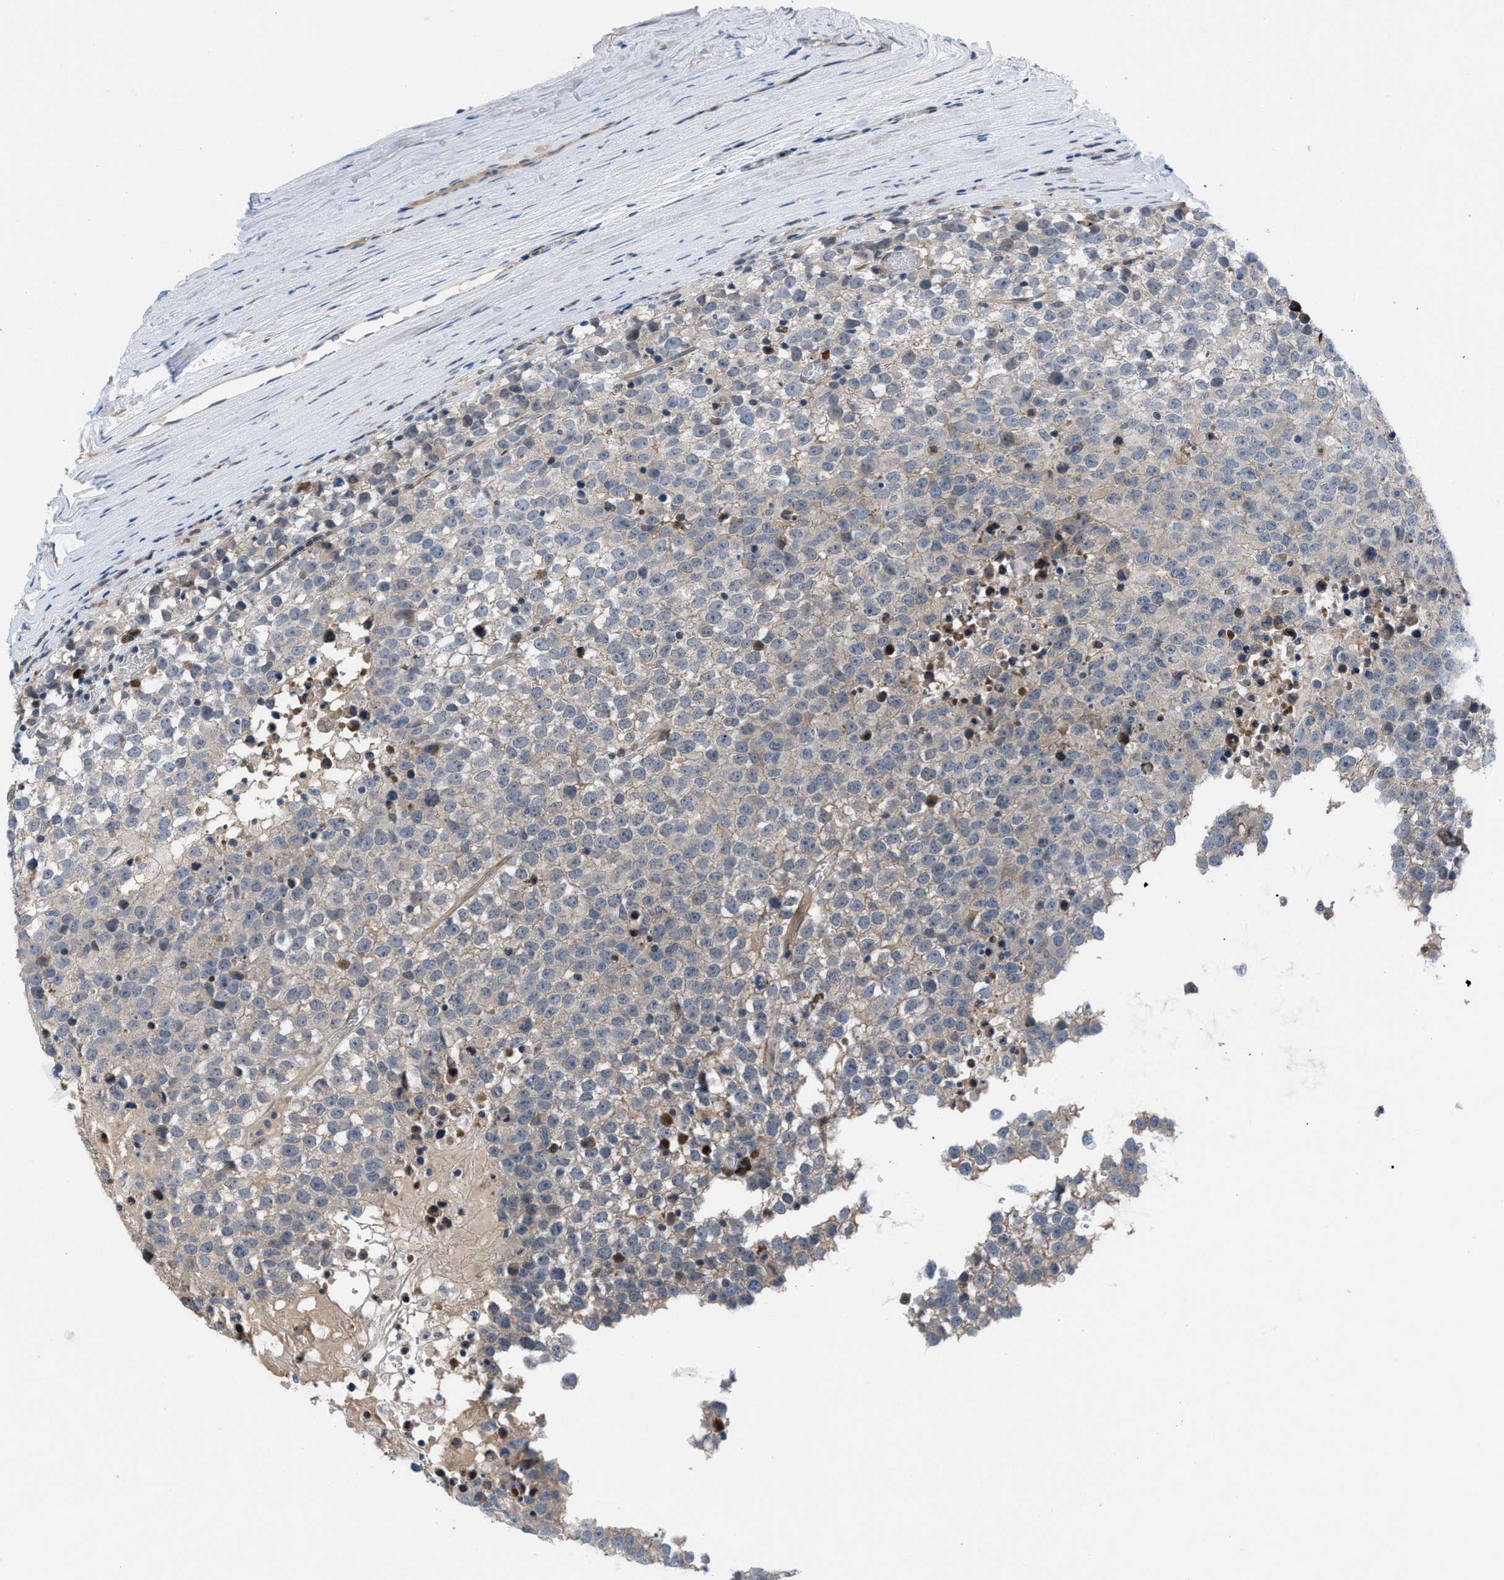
{"staining": {"intensity": "negative", "quantity": "none", "location": "none"}, "tissue": "testis cancer", "cell_type": "Tumor cells", "image_type": "cancer", "snomed": [{"axis": "morphology", "description": "Seminoma, NOS"}, {"axis": "topography", "description": "Testis"}], "caption": "Human testis cancer stained for a protein using immunohistochemistry shows no staining in tumor cells.", "gene": "IL17RE", "patient": {"sex": "male", "age": 65}}